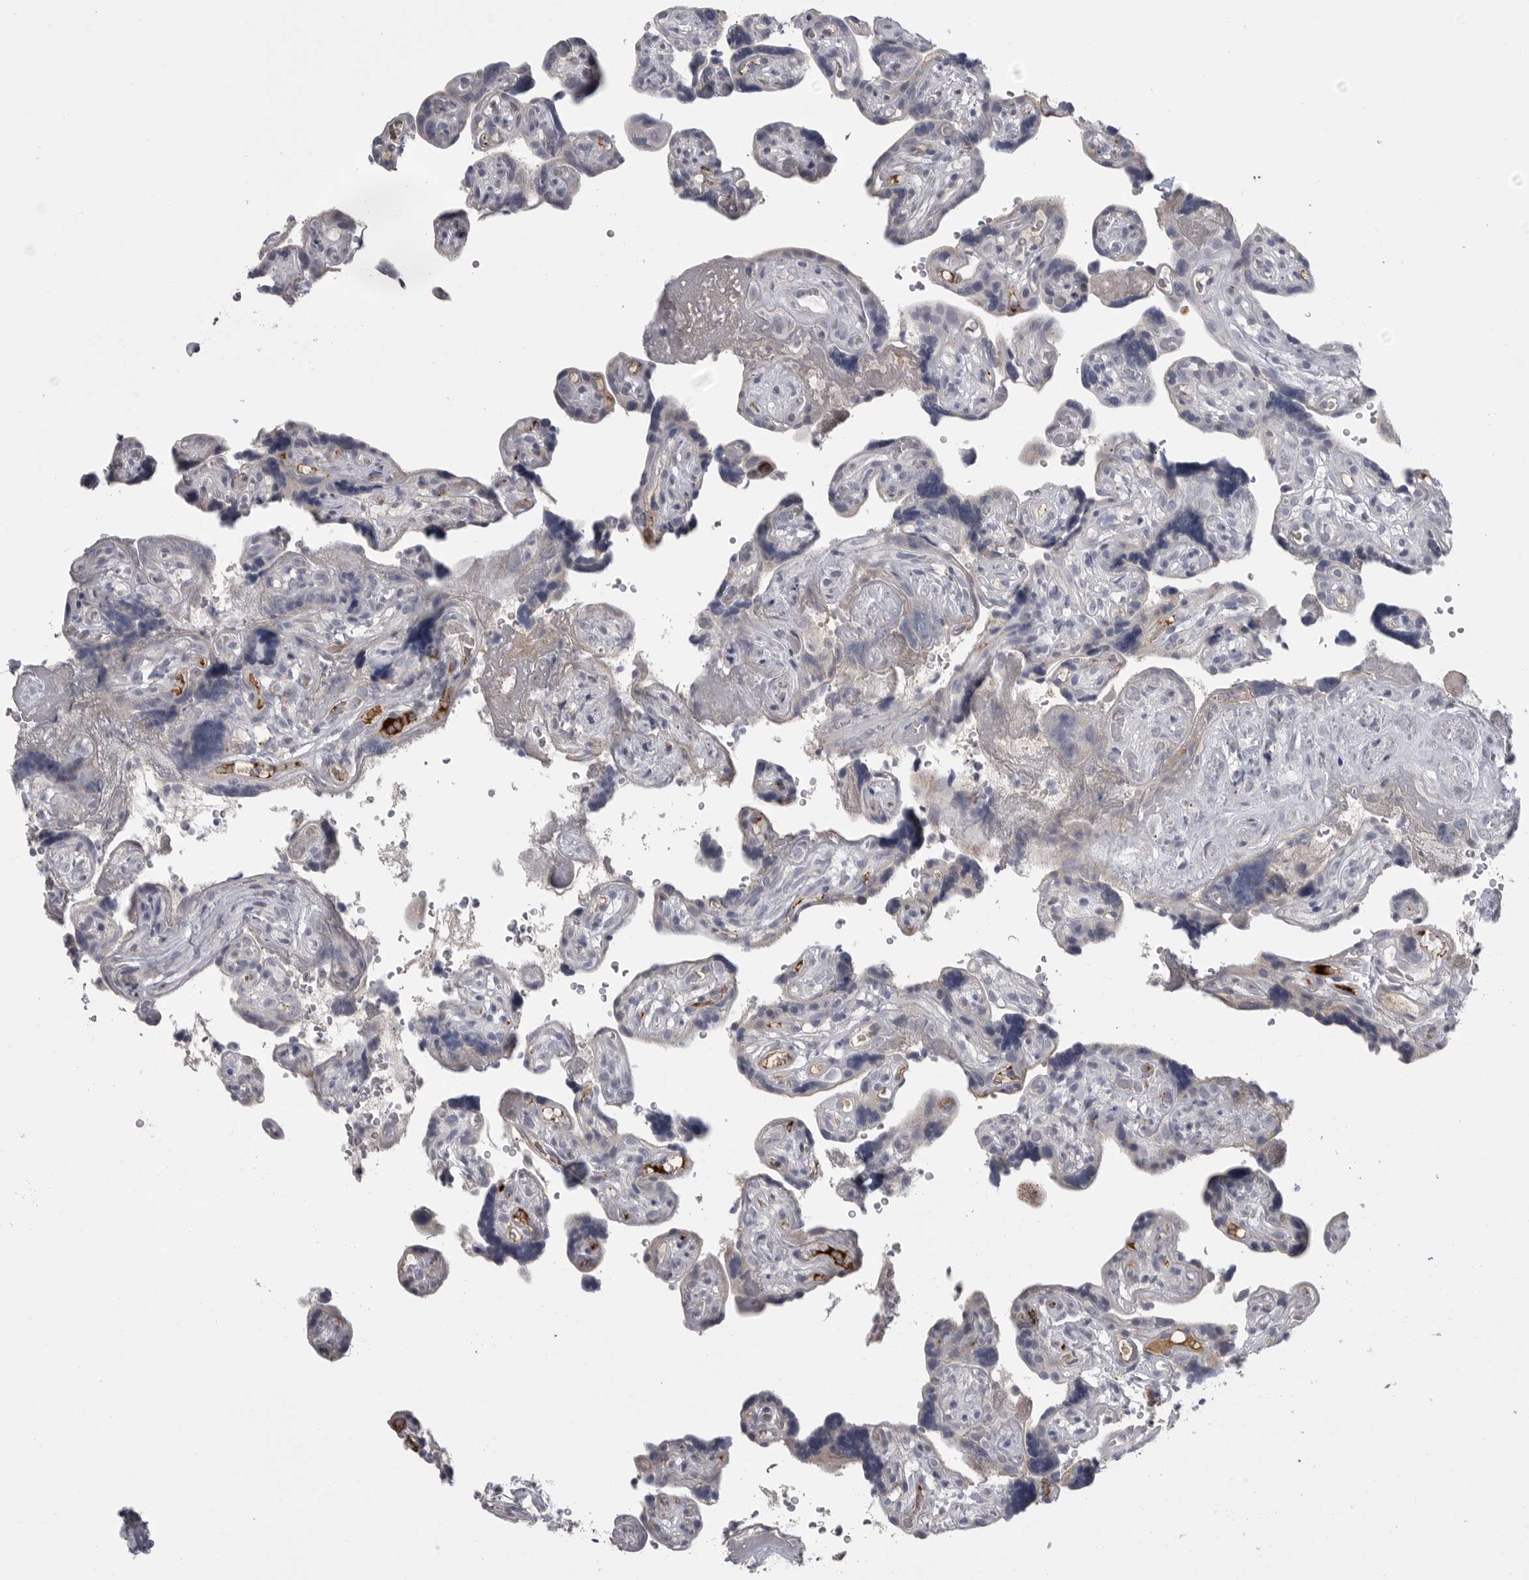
{"staining": {"intensity": "negative", "quantity": "none", "location": "none"}, "tissue": "placenta", "cell_type": "Decidual cells", "image_type": "normal", "snomed": [{"axis": "morphology", "description": "Normal tissue, NOS"}, {"axis": "topography", "description": "Placenta"}], "caption": "High magnification brightfield microscopy of benign placenta stained with DAB (3,3'-diaminobenzidine) (brown) and counterstained with hematoxylin (blue): decidual cells show no significant expression. (IHC, brightfield microscopy, high magnification).", "gene": "SERPING1", "patient": {"sex": "female", "age": 30}}